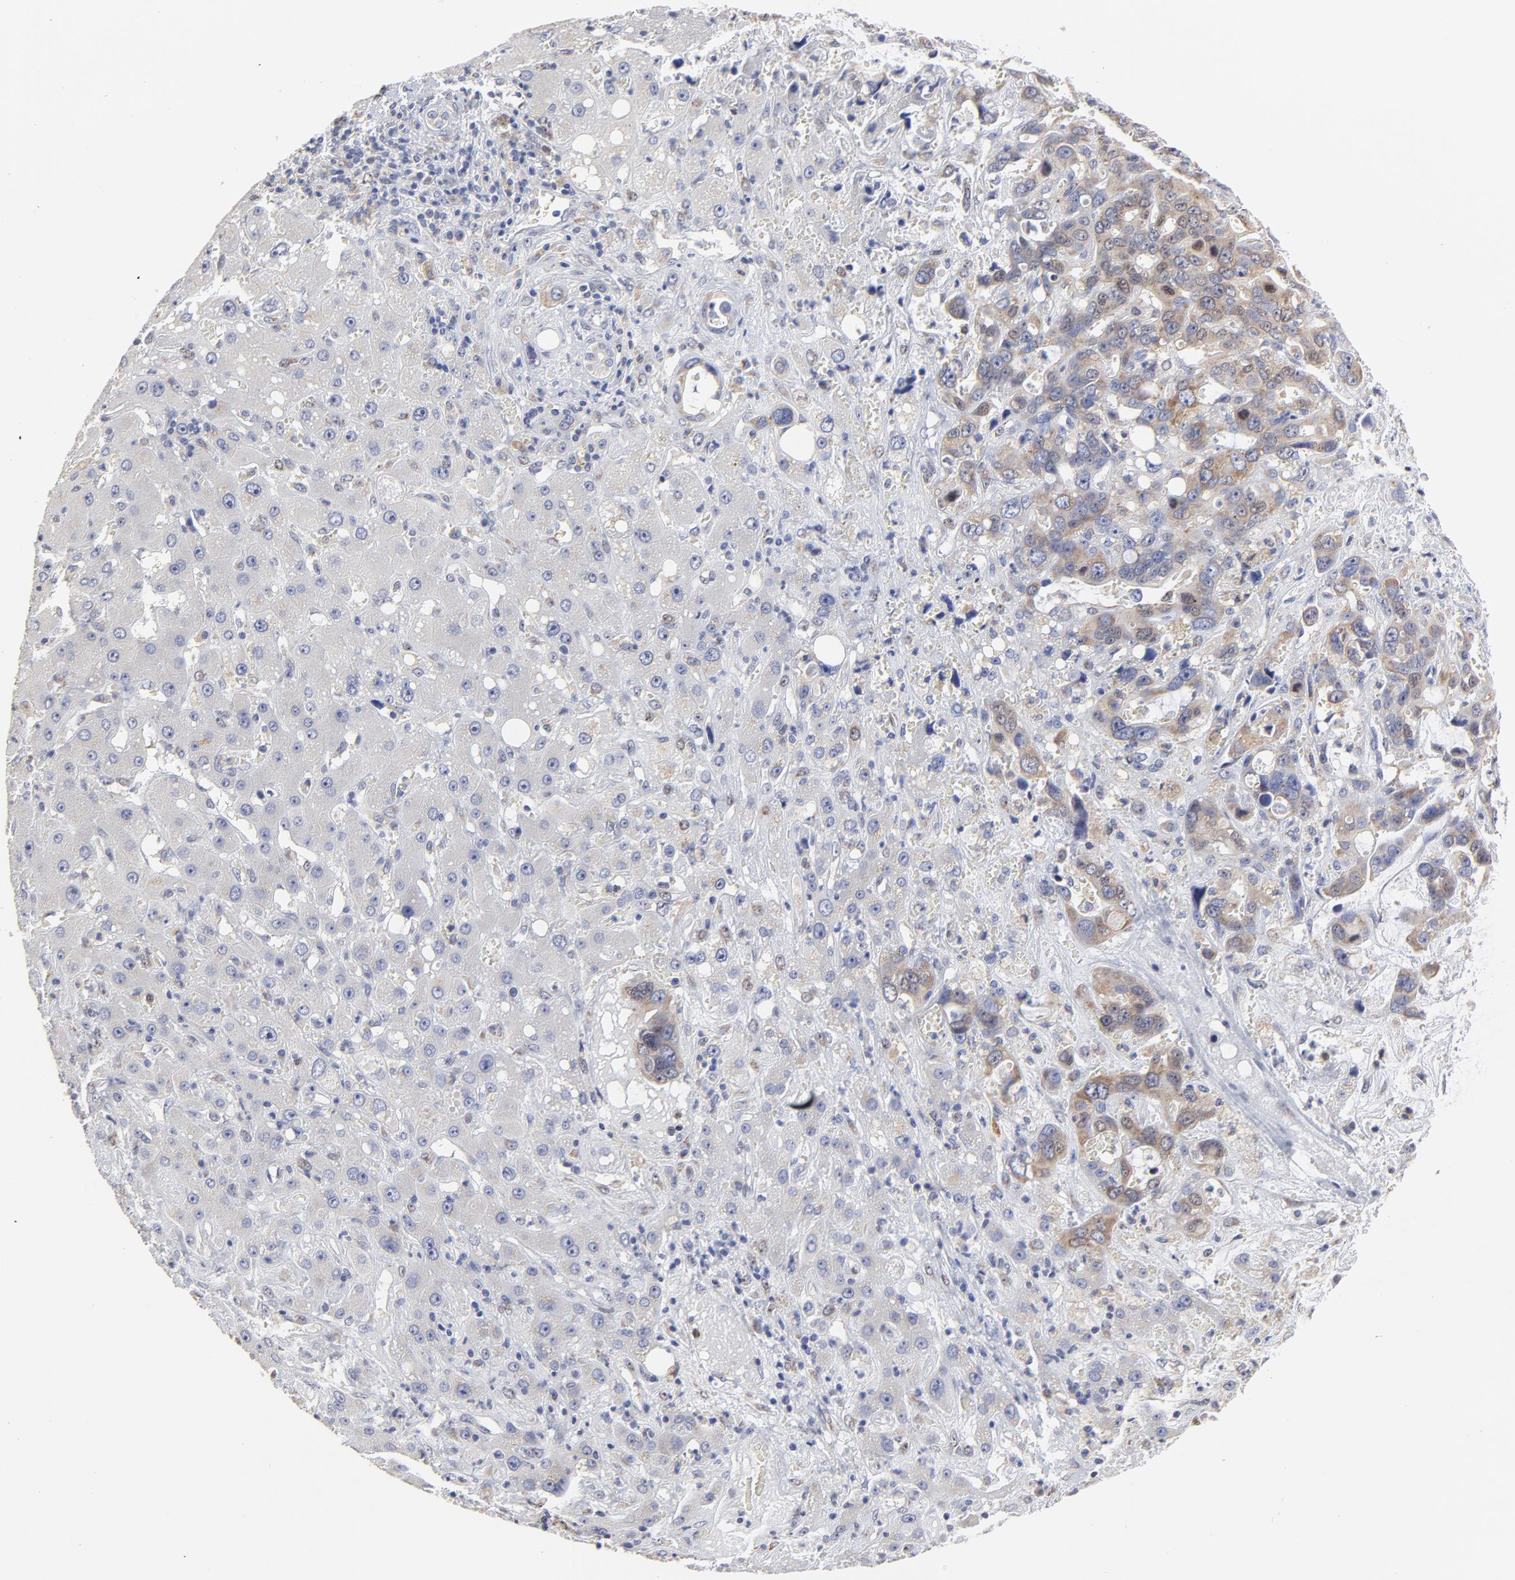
{"staining": {"intensity": "moderate", "quantity": "25%-75%", "location": "cytoplasmic/membranous"}, "tissue": "liver cancer", "cell_type": "Tumor cells", "image_type": "cancer", "snomed": [{"axis": "morphology", "description": "Cholangiocarcinoma"}, {"axis": "topography", "description": "Liver"}], "caption": "There is medium levels of moderate cytoplasmic/membranous positivity in tumor cells of liver cholangiocarcinoma, as demonstrated by immunohistochemical staining (brown color).", "gene": "NCAPH", "patient": {"sex": "female", "age": 65}}